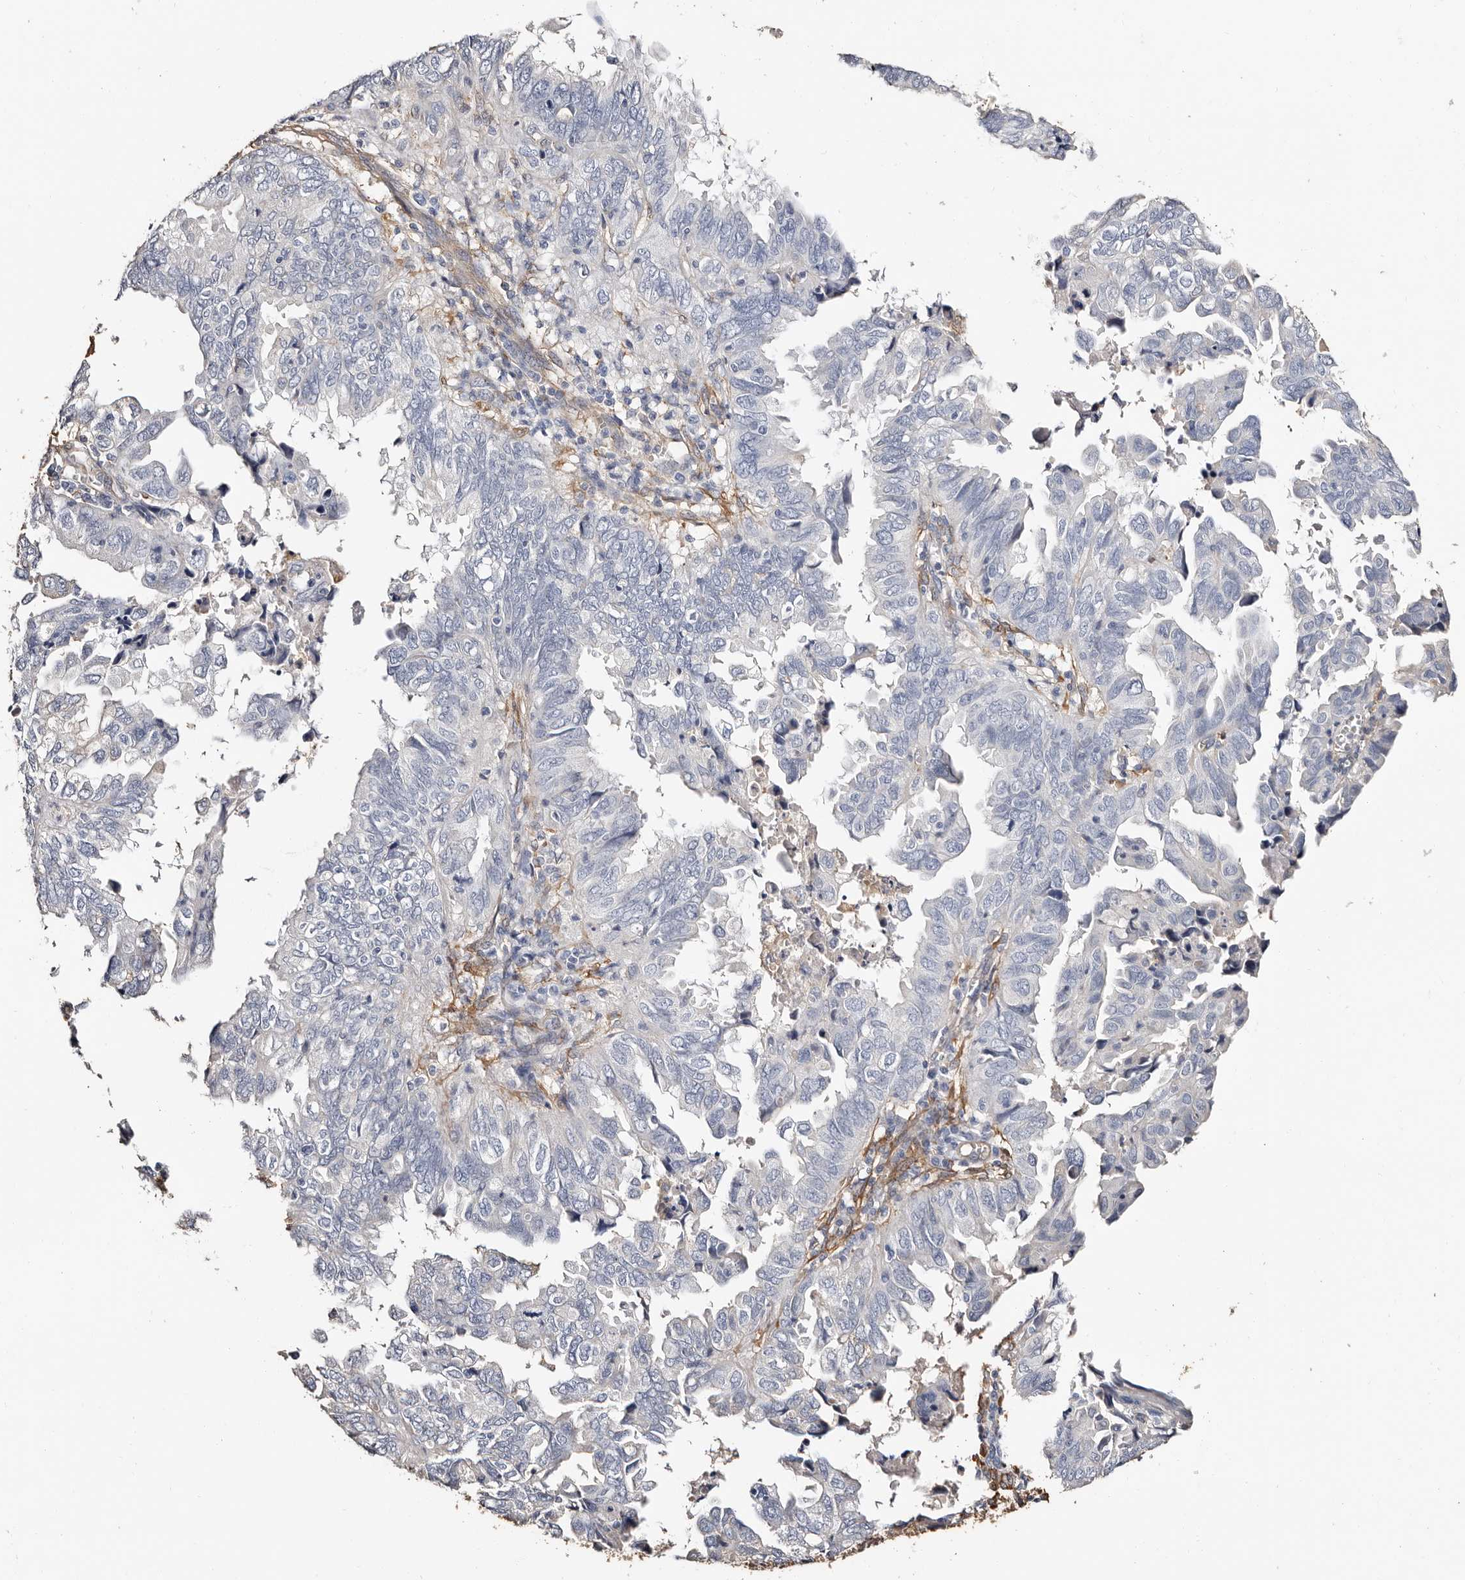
{"staining": {"intensity": "negative", "quantity": "none", "location": "none"}, "tissue": "endometrial cancer", "cell_type": "Tumor cells", "image_type": "cancer", "snomed": [{"axis": "morphology", "description": "Adenocarcinoma, NOS"}, {"axis": "topography", "description": "Uterus"}], "caption": "A high-resolution photomicrograph shows immunohistochemistry (IHC) staining of endometrial cancer, which demonstrates no significant positivity in tumor cells.", "gene": "TGM2", "patient": {"sex": "female", "age": 77}}